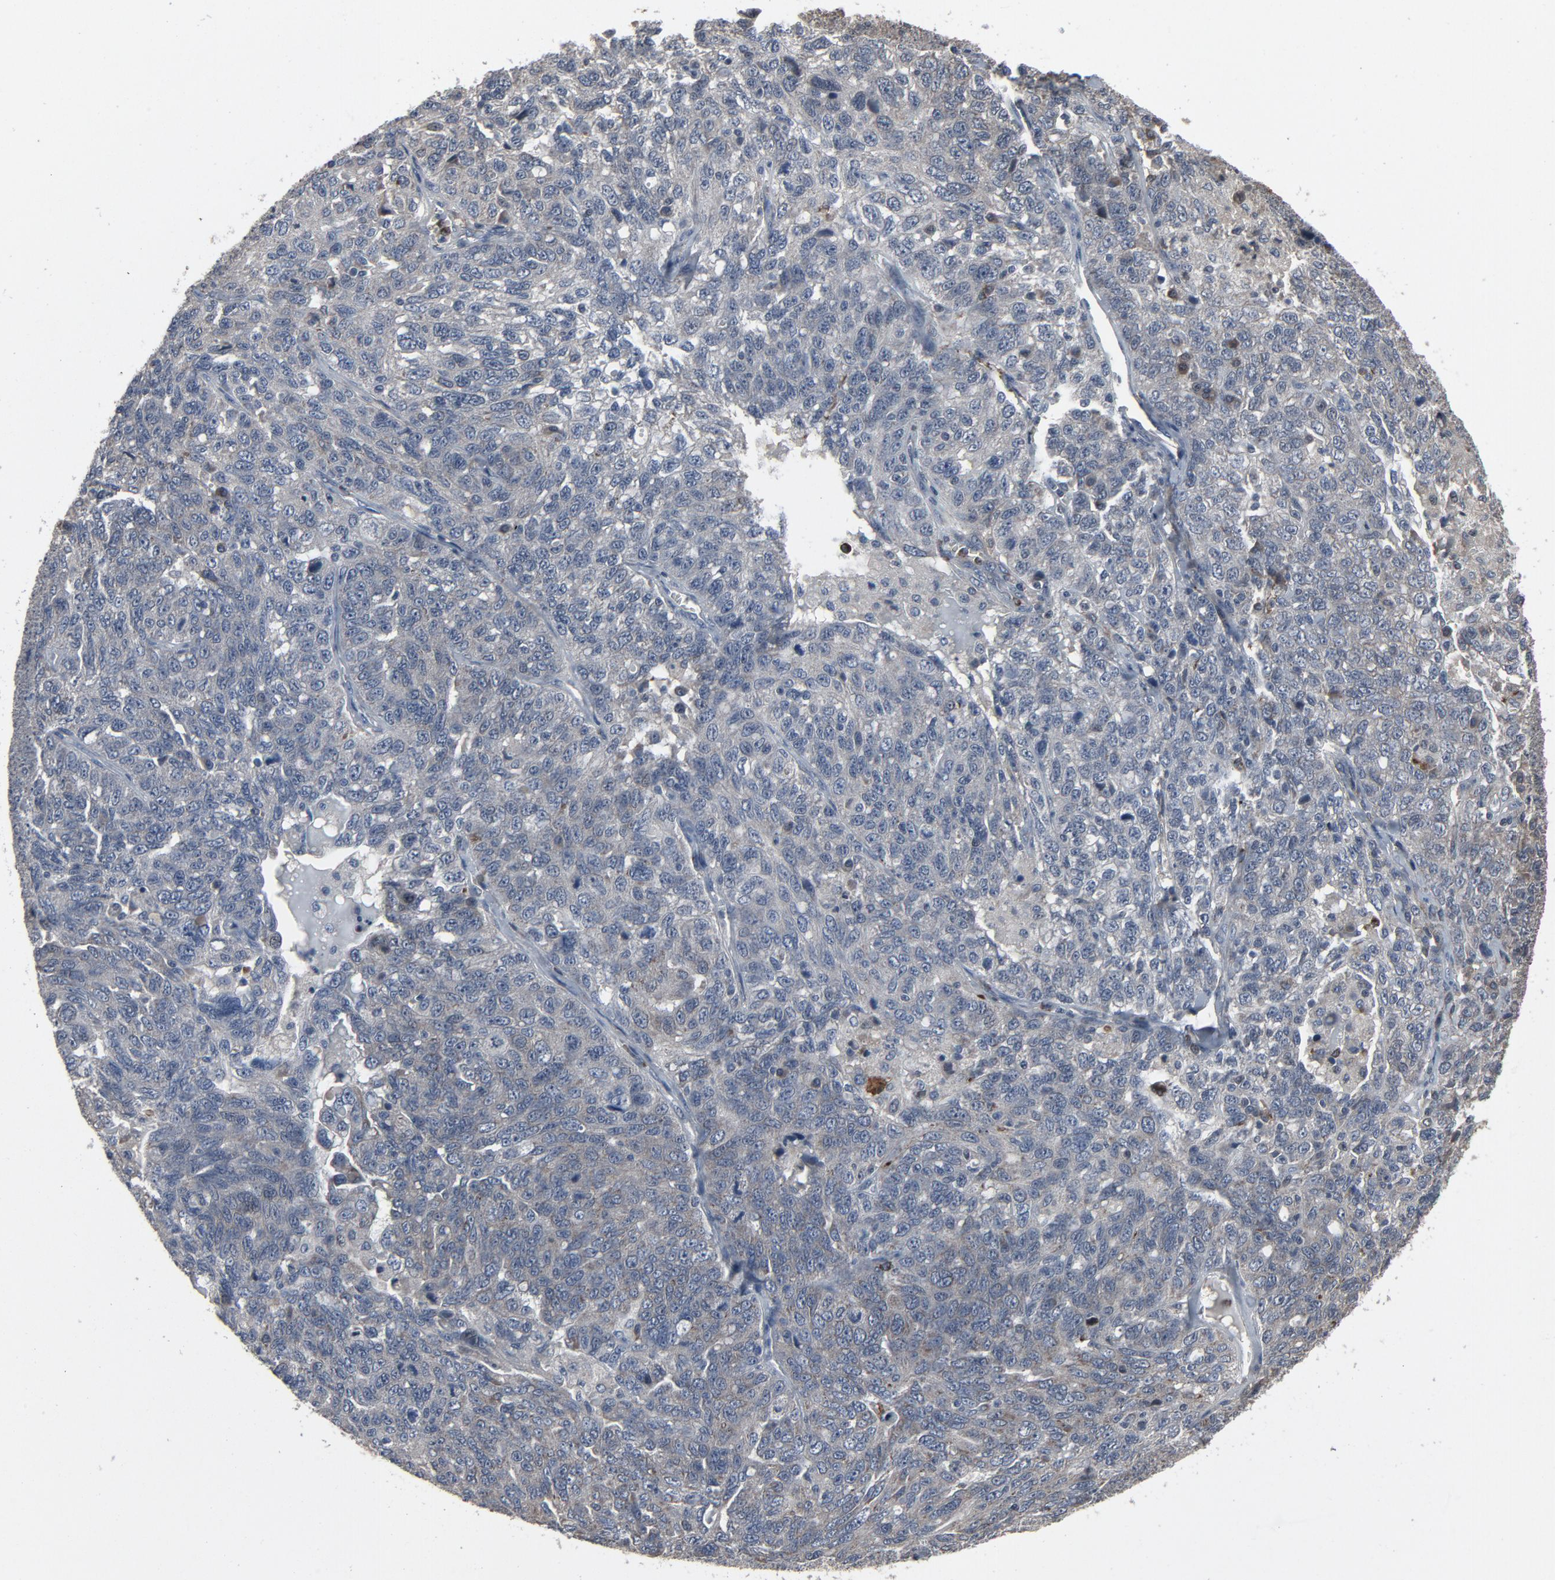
{"staining": {"intensity": "negative", "quantity": "none", "location": "none"}, "tissue": "ovarian cancer", "cell_type": "Tumor cells", "image_type": "cancer", "snomed": [{"axis": "morphology", "description": "Cystadenocarcinoma, serous, NOS"}, {"axis": "topography", "description": "Ovary"}], "caption": "Micrograph shows no protein expression in tumor cells of ovarian serous cystadenocarcinoma tissue. (DAB IHC visualized using brightfield microscopy, high magnification).", "gene": "PDZD4", "patient": {"sex": "female", "age": 71}}